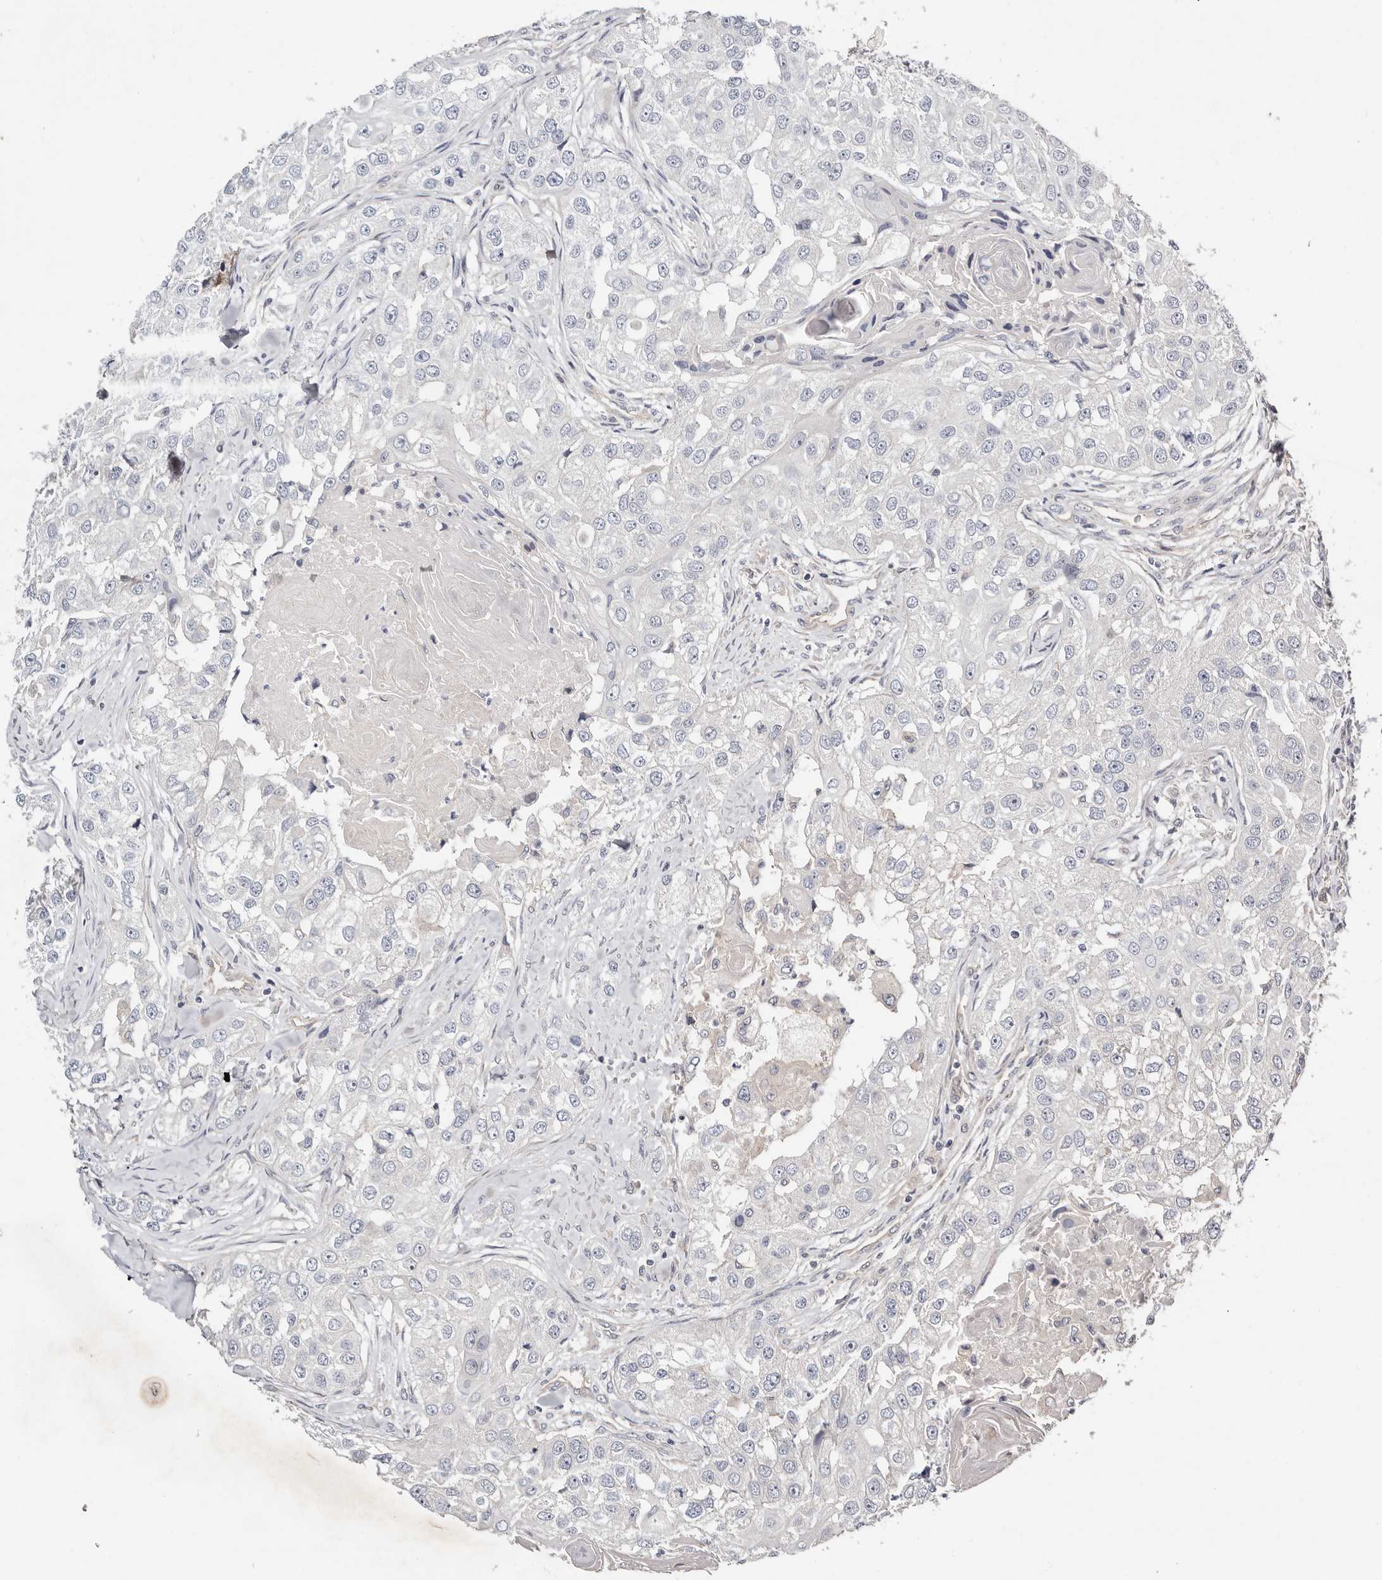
{"staining": {"intensity": "negative", "quantity": "none", "location": "none"}, "tissue": "head and neck cancer", "cell_type": "Tumor cells", "image_type": "cancer", "snomed": [{"axis": "morphology", "description": "Normal tissue, NOS"}, {"axis": "morphology", "description": "Squamous cell carcinoma, NOS"}, {"axis": "topography", "description": "Skeletal muscle"}, {"axis": "topography", "description": "Head-Neck"}], "caption": "Photomicrograph shows no significant protein expression in tumor cells of squamous cell carcinoma (head and neck).", "gene": "MACF1", "patient": {"sex": "male", "age": 51}}